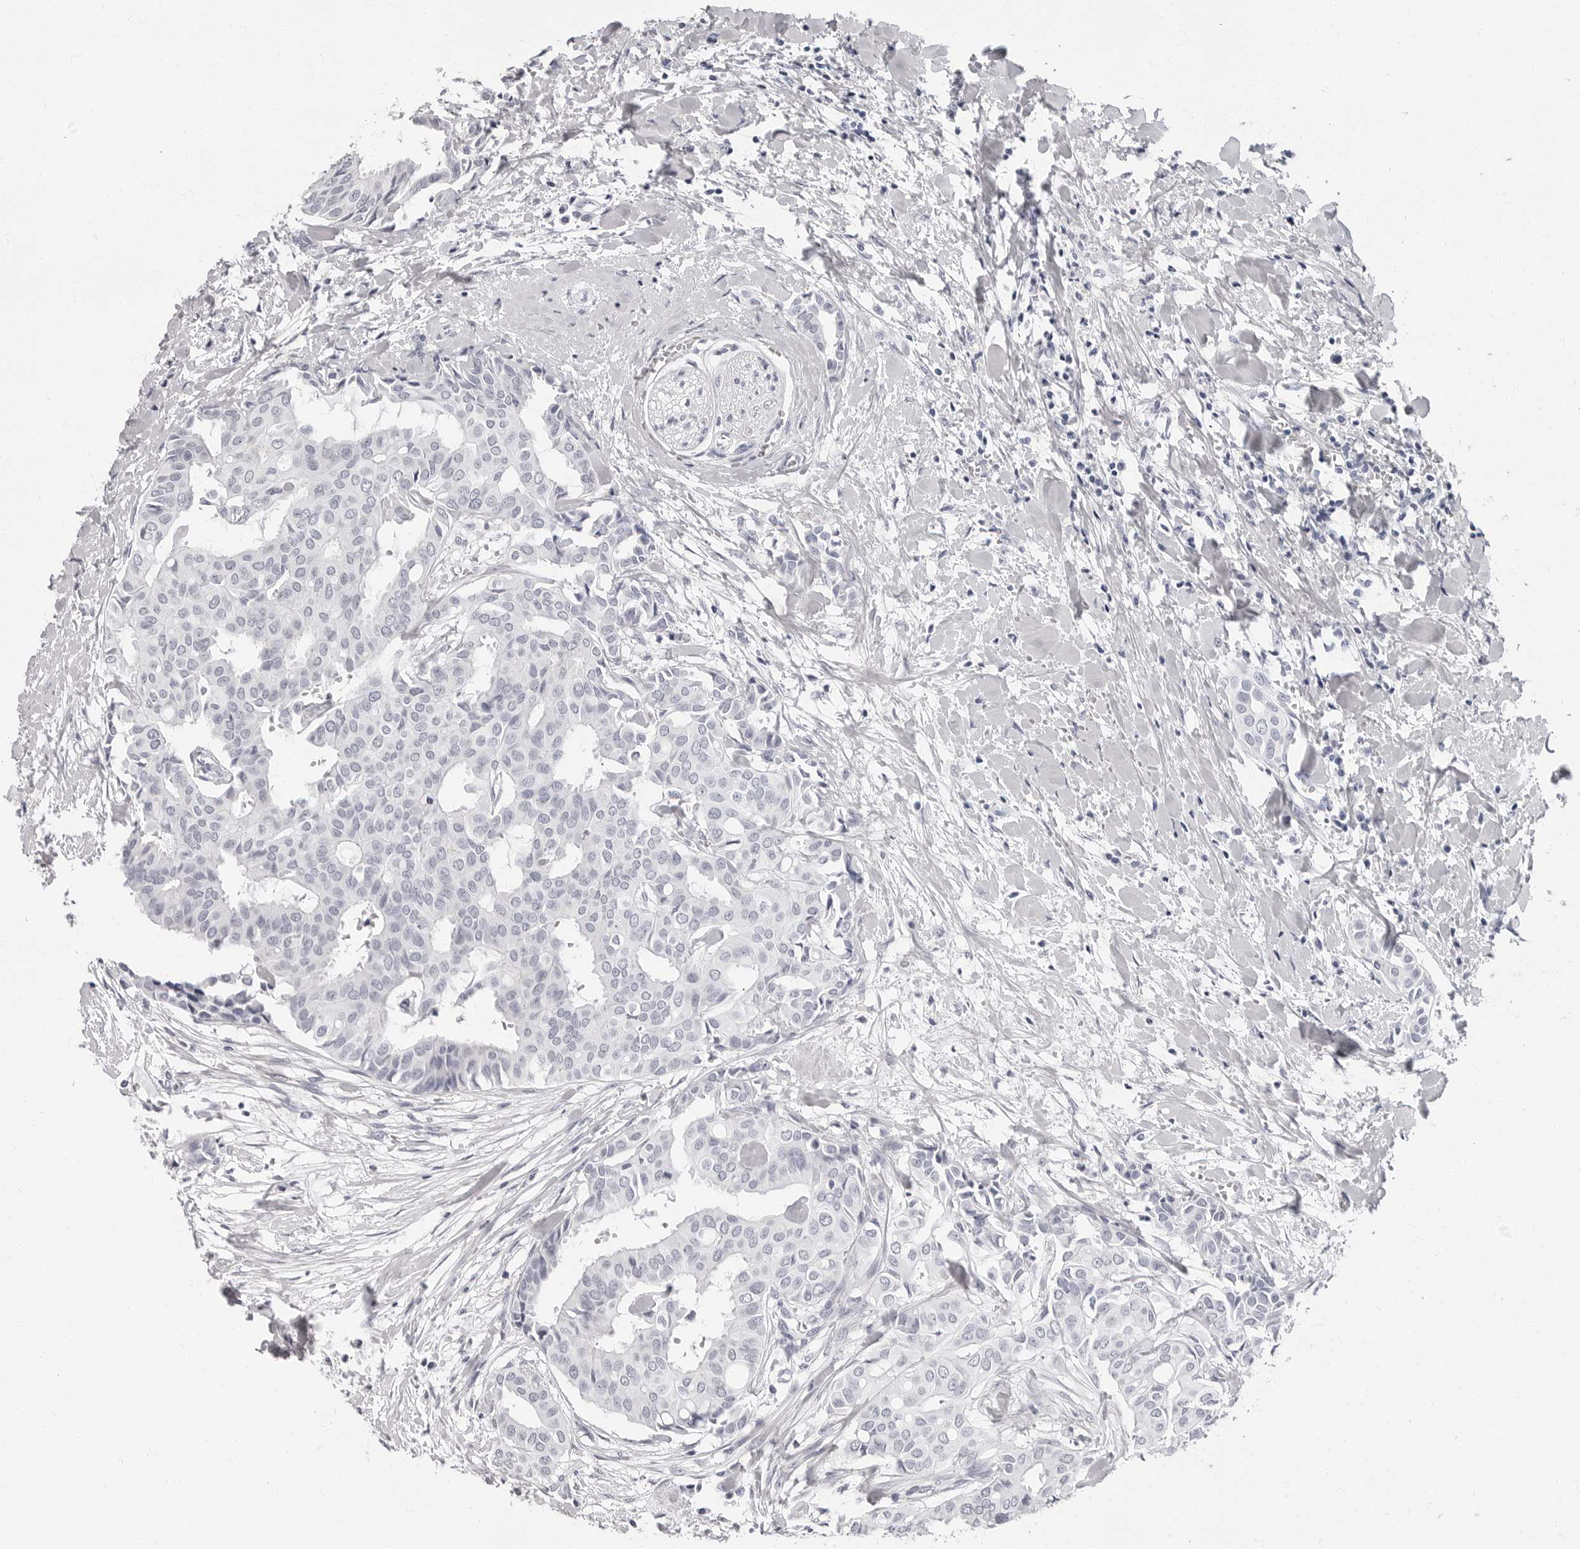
{"staining": {"intensity": "negative", "quantity": "none", "location": "none"}, "tissue": "head and neck cancer", "cell_type": "Tumor cells", "image_type": "cancer", "snomed": [{"axis": "morphology", "description": "Adenocarcinoma, NOS"}, {"axis": "topography", "description": "Salivary gland"}, {"axis": "topography", "description": "Head-Neck"}], "caption": "The immunohistochemistry (IHC) photomicrograph has no significant positivity in tumor cells of head and neck cancer (adenocarcinoma) tissue.", "gene": "ERICH3", "patient": {"sex": "female", "age": 59}}